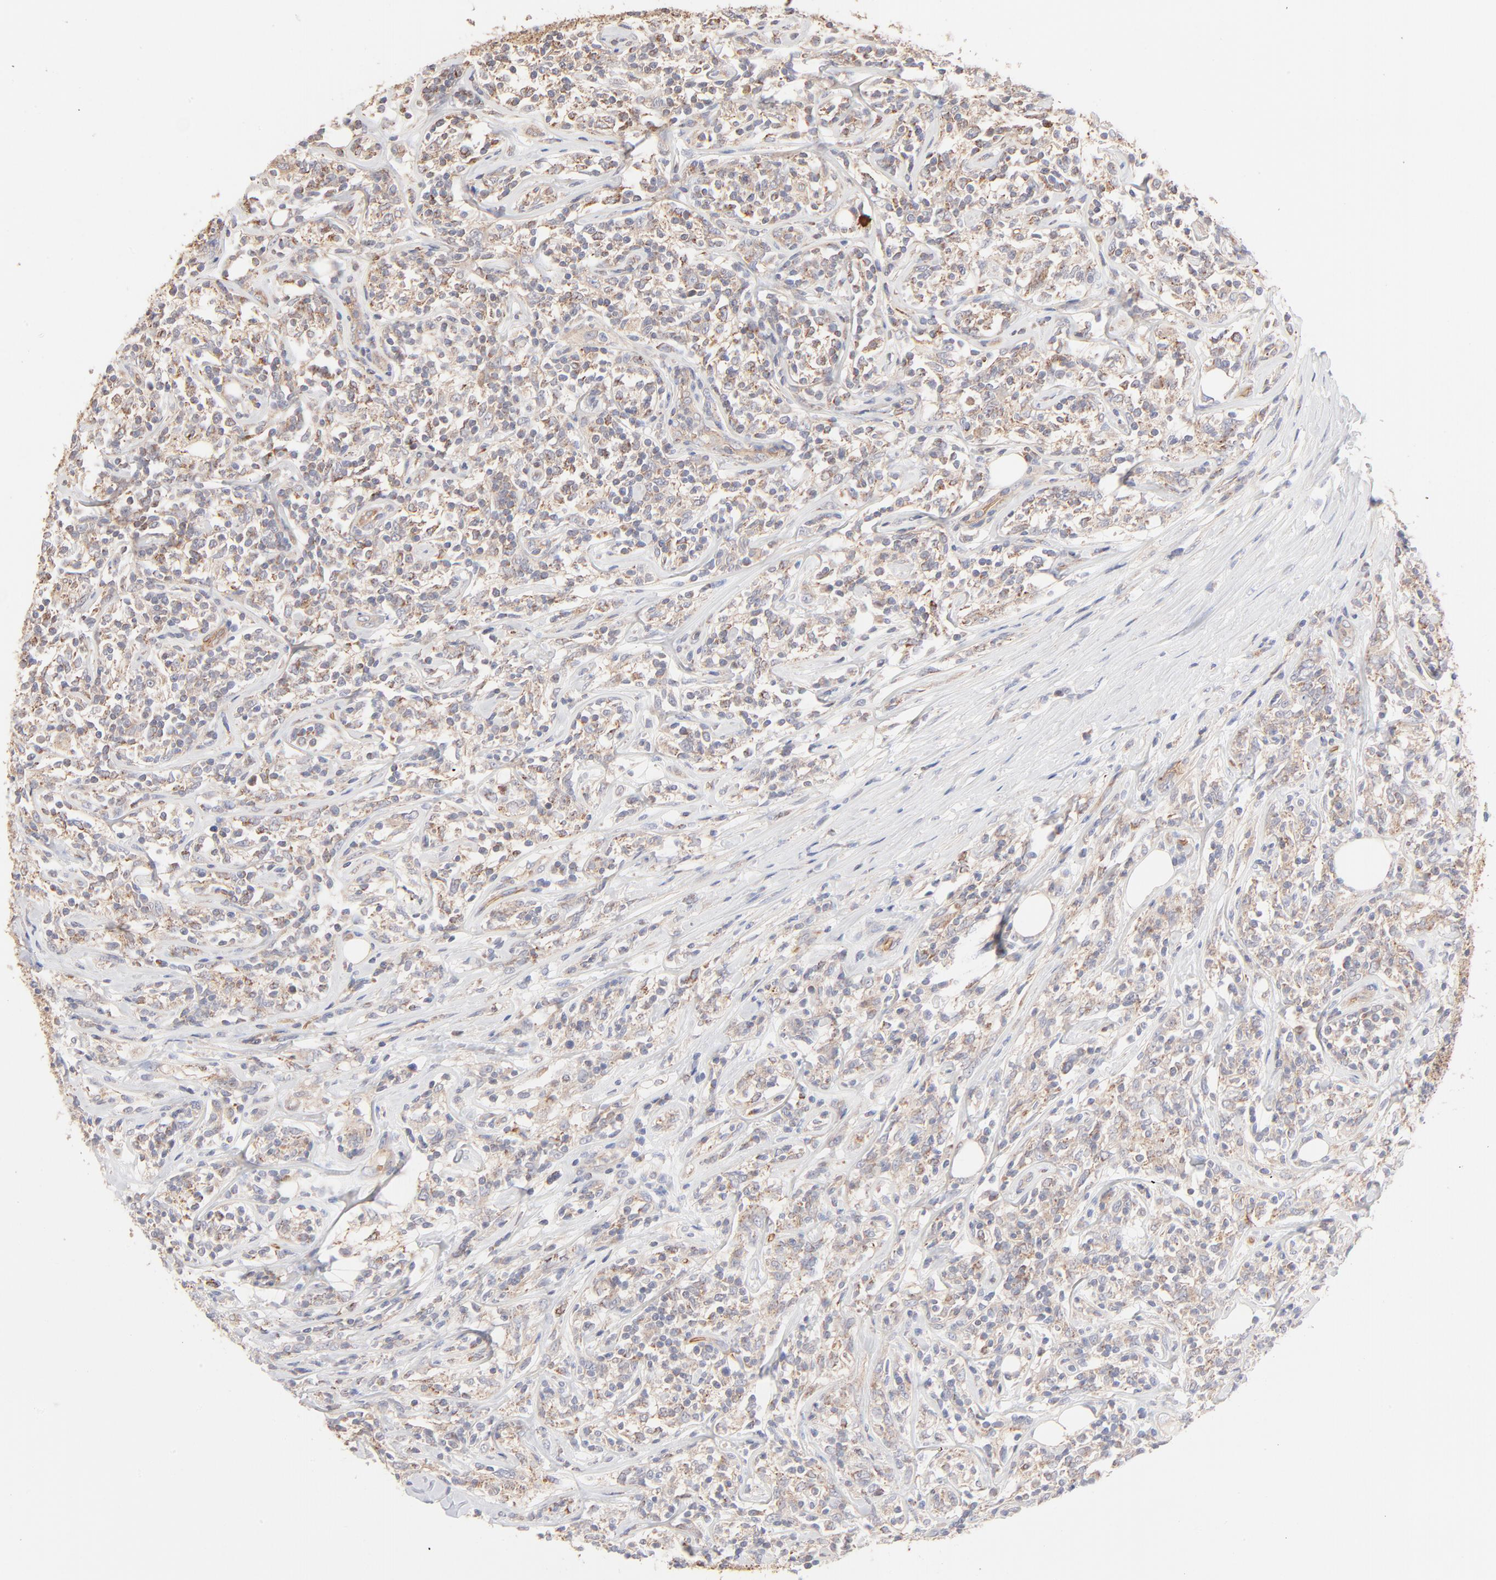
{"staining": {"intensity": "negative", "quantity": "none", "location": "none"}, "tissue": "lymphoma", "cell_type": "Tumor cells", "image_type": "cancer", "snomed": [{"axis": "morphology", "description": "Malignant lymphoma, non-Hodgkin's type, High grade"}, {"axis": "topography", "description": "Lymph node"}], "caption": "An immunohistochemistry micrograph of malignant lymphoma, non-Hodgkin's type (high-grade) is shown. There is no staining in tumor cells of malignant lymphoma, non-Hodgkin's type (high-grade).", "gene": "SPTB", "patient": {"sex": "female", "age": 84}}